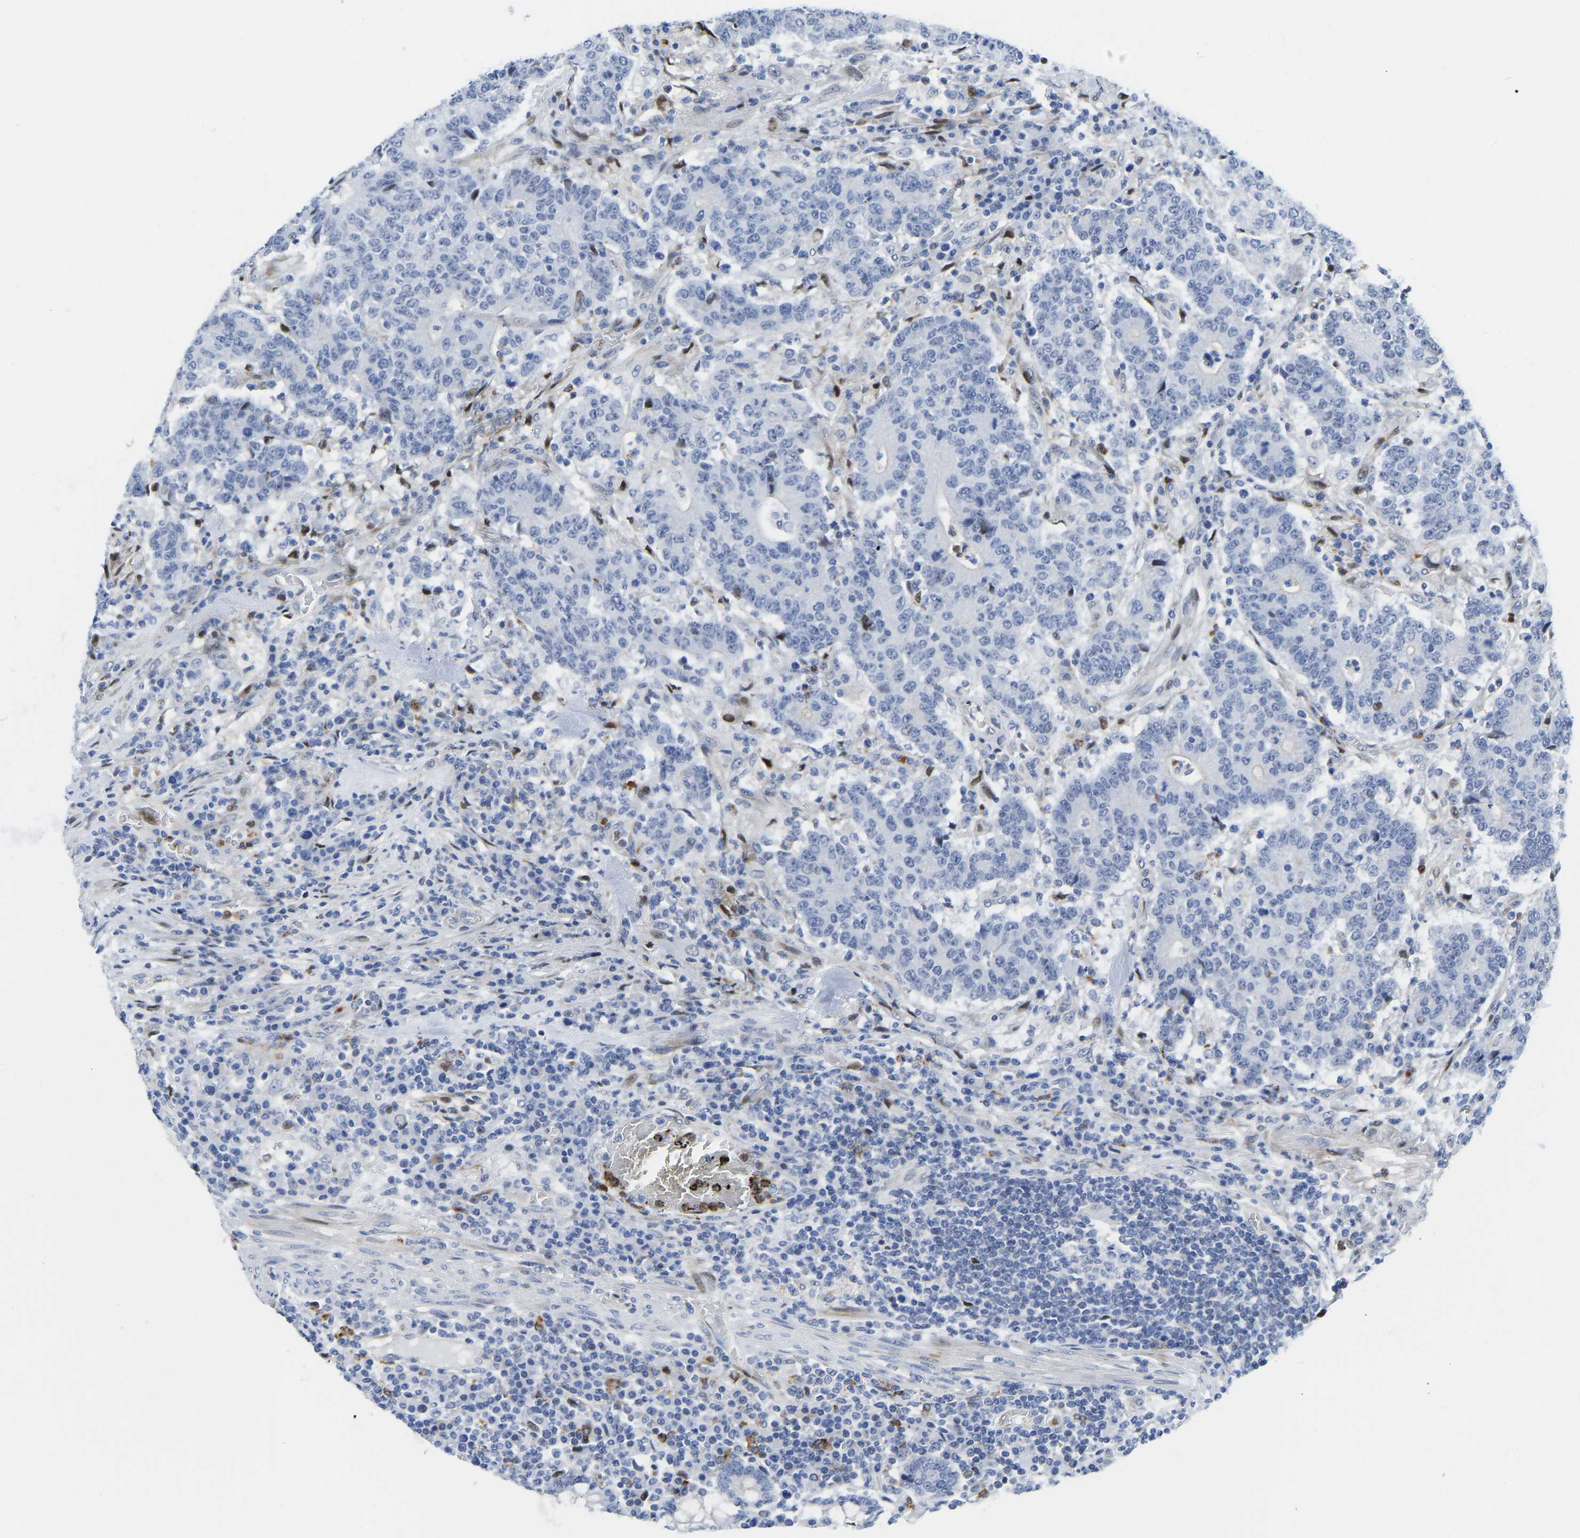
{"staining": {"intensity": "negative", "quantity": "none", "location": "none"}, "tissue": "colorectal cancer", "cell_type": "Tumor cells", "image_type": "cancer", "snomed": [{"axis": "morphology", "description": "Normal tissue, NOS"}, {"axis": "morphology", "description": "Adenocarcinoma, NOS"}, {"axis": "topography", "description": "Colon"}], "caption": "The micrograph displays no staining of tumor cells in colorectal adenocarcinoma. Brightfield microscopy of immunohistochemistry (IHC) stained with DAB (brown) and hematoxylin (blue), captured at high magnification.", "gene": "HDAC5", "patient": {"sex": "female", "age": 75}}